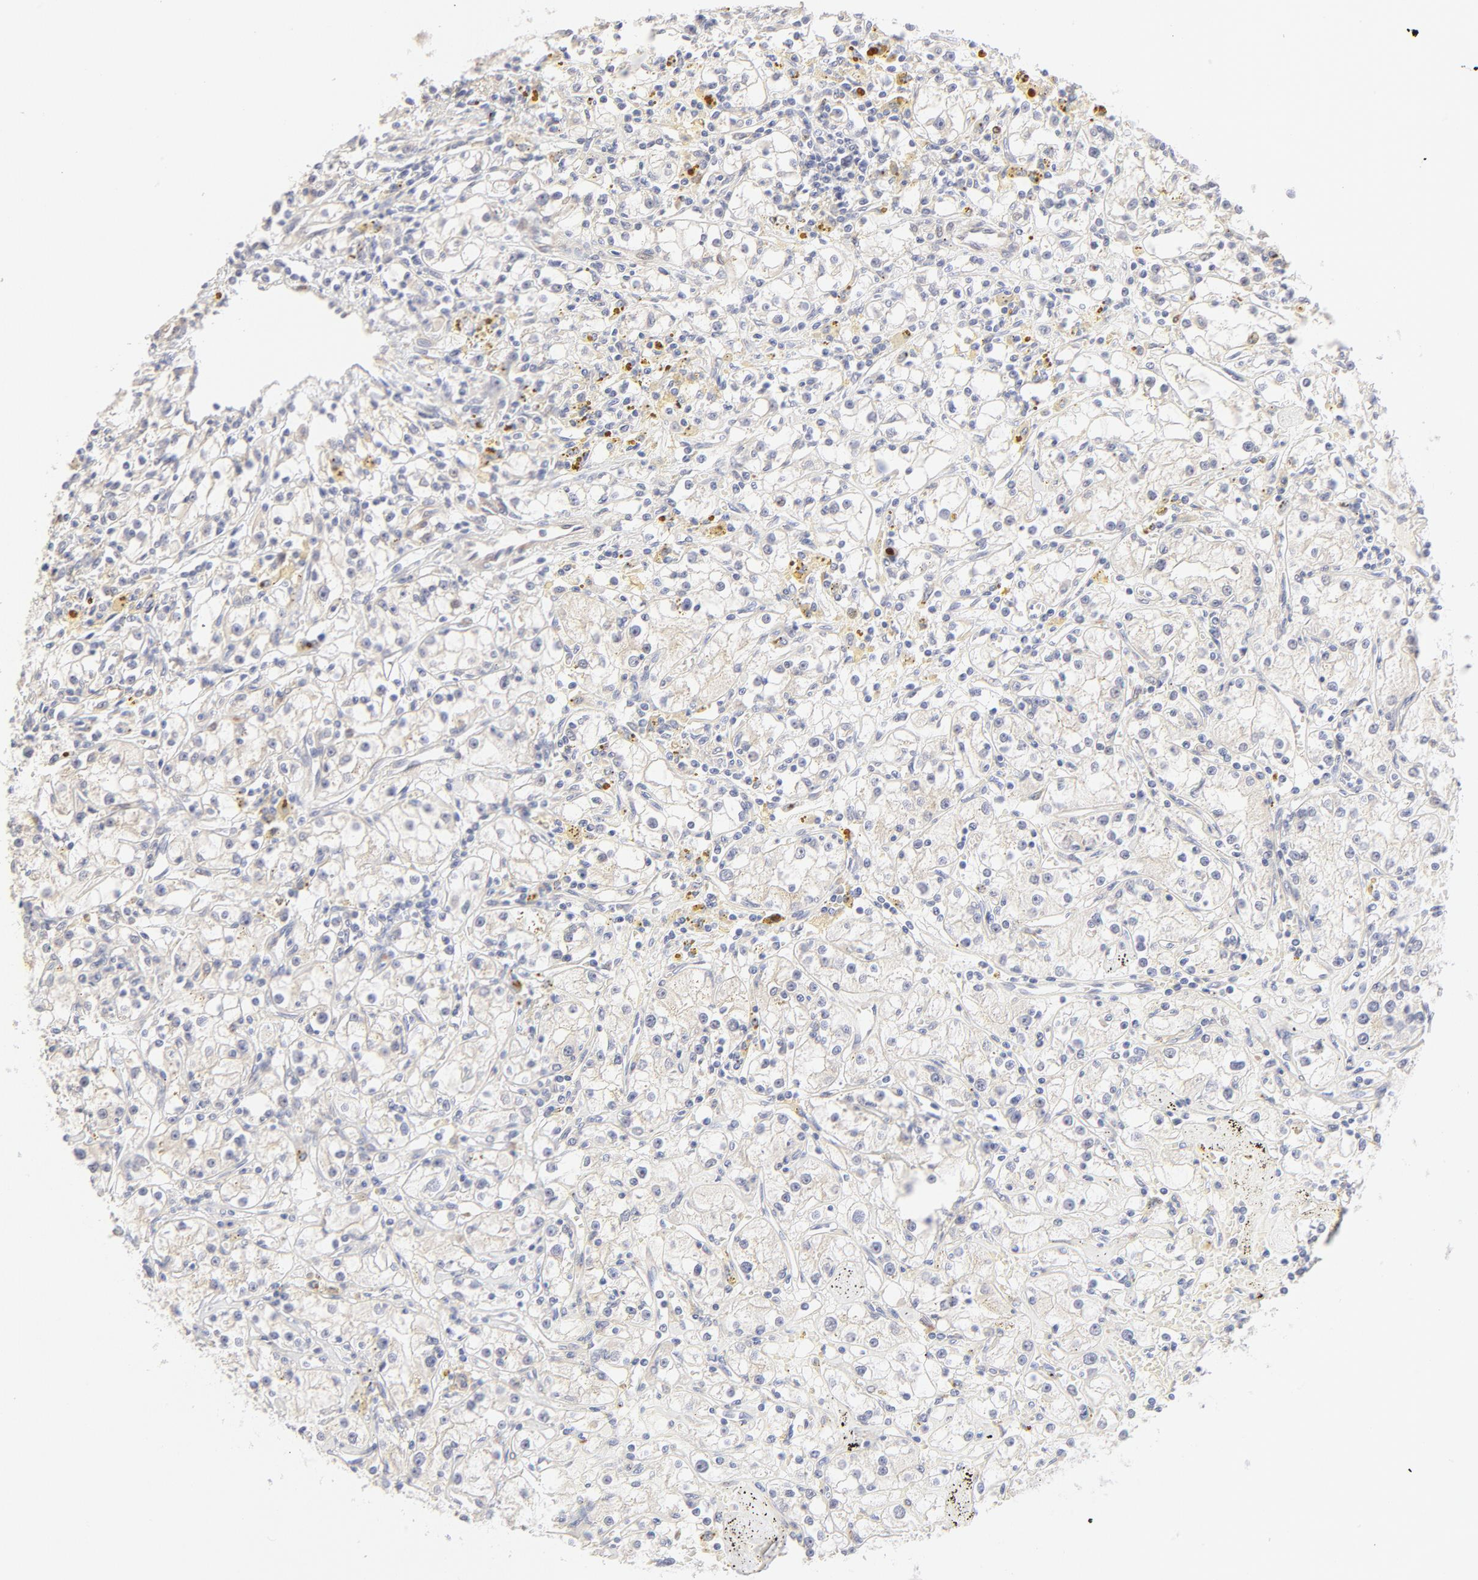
{"staining": {"intensity": "negative", "quantity": "none", "location": "none"}, "tissue": "renal cancer", "cell_type": "Tumor cells", "image_type": "cancer", "snomed": [{"axis": "morphology", "description": "Adenocarcinoma, NOS"}, {"axis": "topography", "description": "Kidney"}], "caption": "Tumor cells are negative for brown protein staining in renal cancer.", "gene": "NKX2-2", "patient": {"sex": "male", "age": 56}}